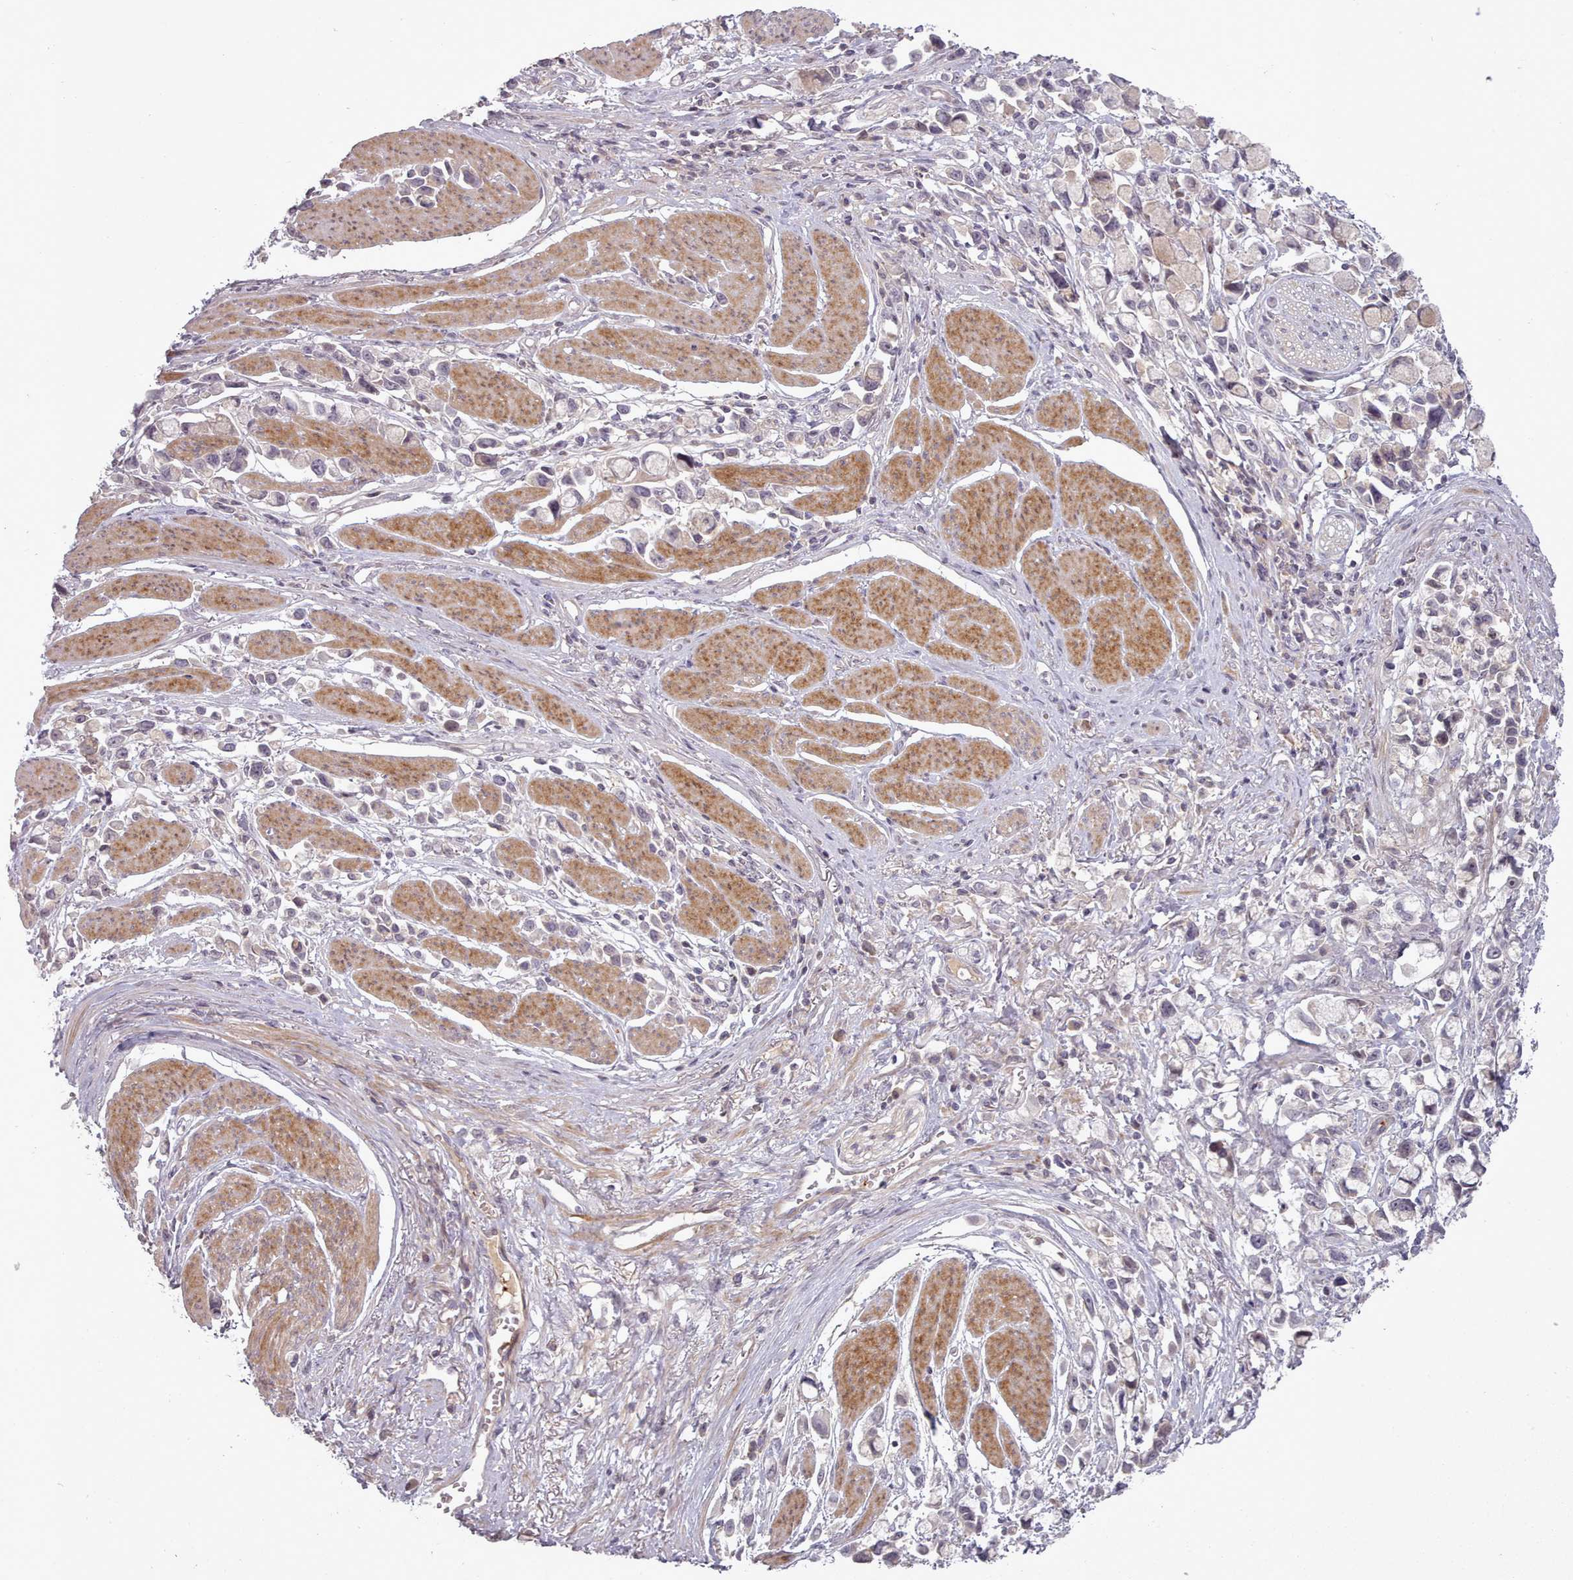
{"staining": {"intensity": "negative", "quantity": "none", "location": "none"}, "tissue": "stomach cancer", "cell_type": "Tumor cells", "image_type": "cancer", "snomed": [{"axis": "morphology", "description": "Adenocarcinoma, NOS"}, {"axis": "topography", "description": "Stomach"}], "caption": "Stomach cancer was stained to show a protein in brown. There is no significant positivity in tumor cells. (Brightfield microscopy of DAB IHC at high magnification).", "gene": "LEFTY2", "patient": {"sex": "female", "age": 81}}